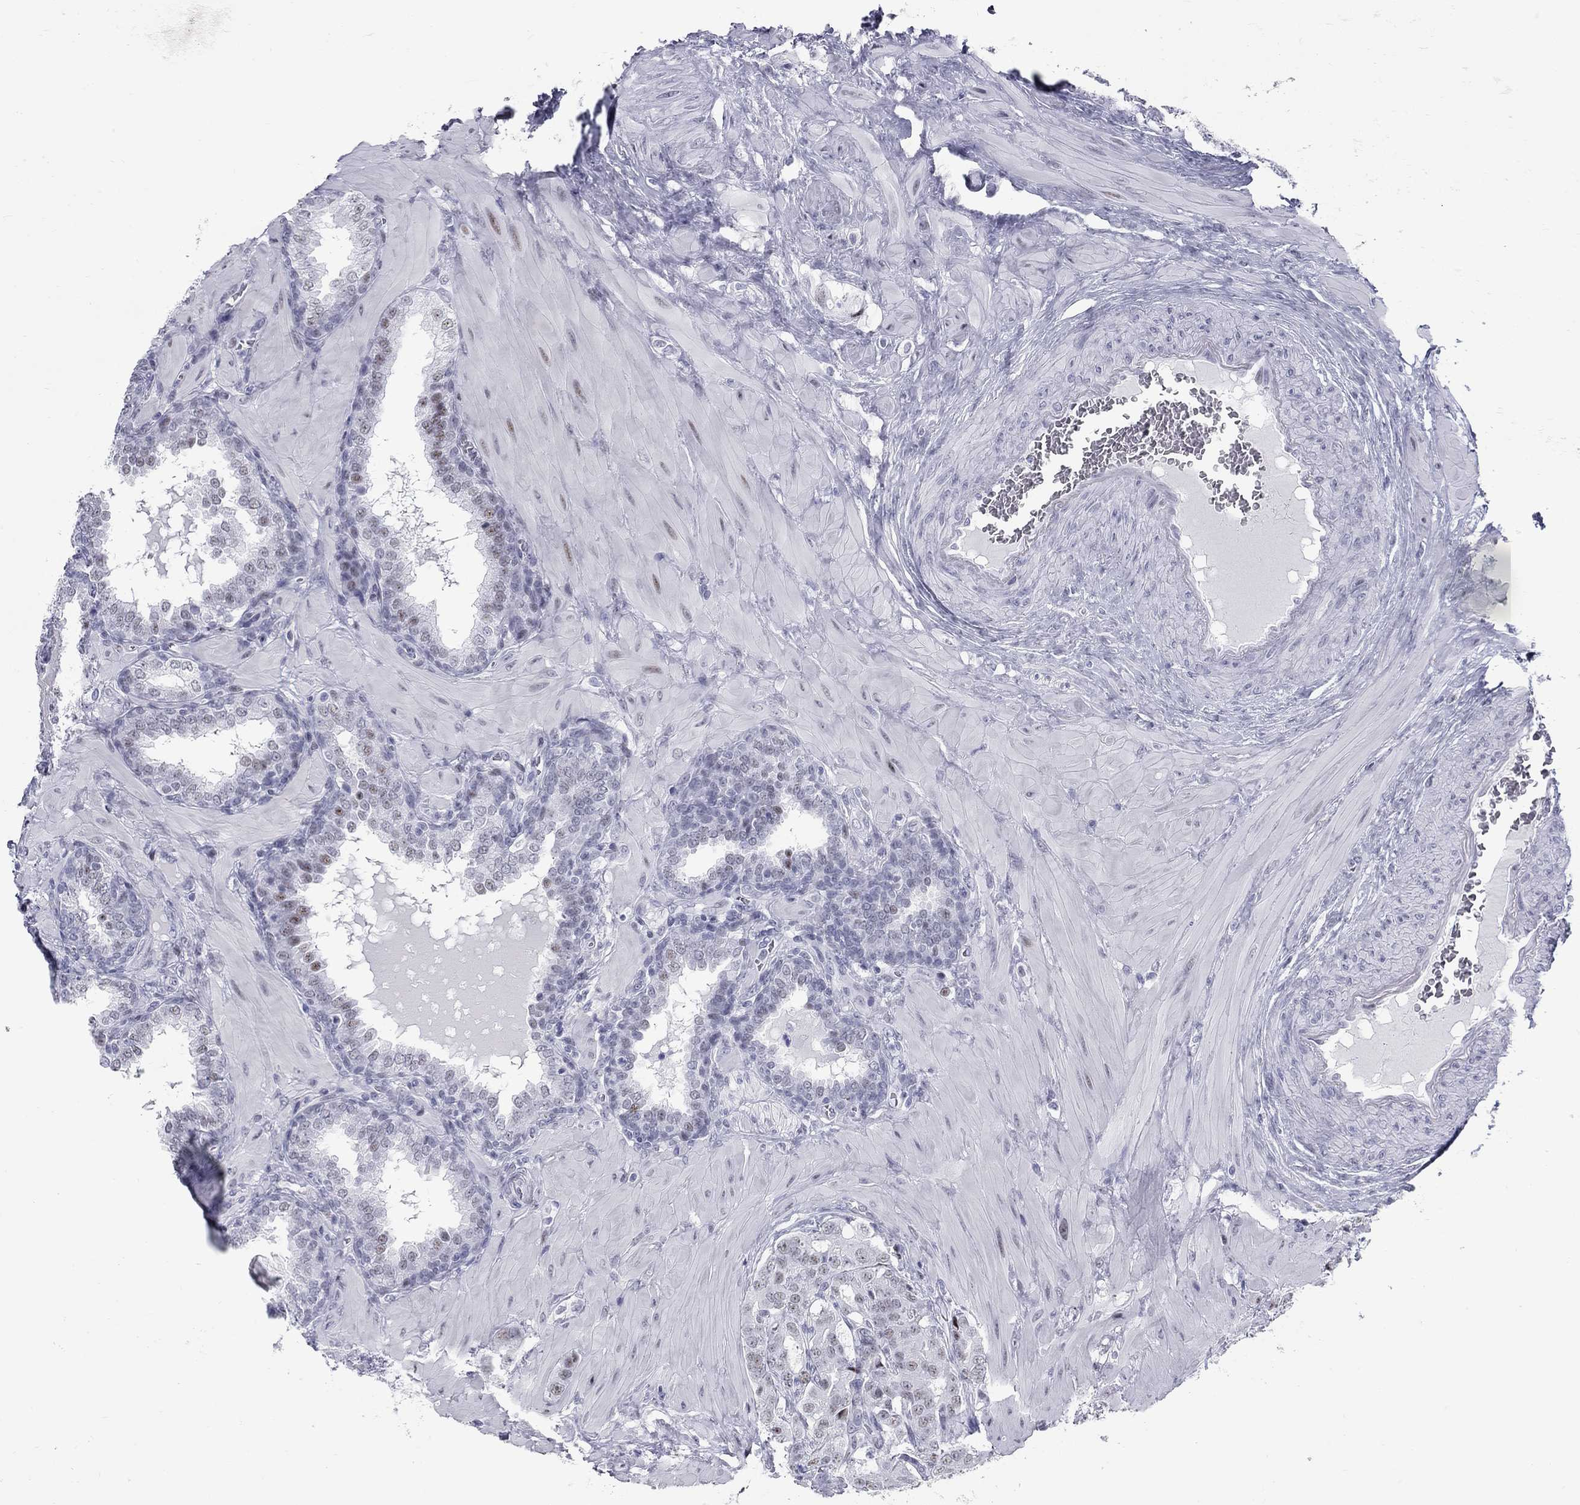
{"staining": {"intensity": "negative", "quantity": "none", "location": "none"}, "tissue": "prostate cancer", "cell_type": "Tumor cells", "image_type": "cancer", "snomed": [{"axis": "morphology", "description": "Adenocarcinoma, NOS"}, {"axis": "topography", "description": "Prostate"}], "caption": "Immunohistochemistry (IHC) histopathology image of neoplastic tissue: human prostate cancer (adenocarcinoma) stained with DAB shows no significant protein expression in tumor cells. Nuclei are stained in blue.", "gene": "ASF1B", "patient": {"sex": "male", "age": 57}}